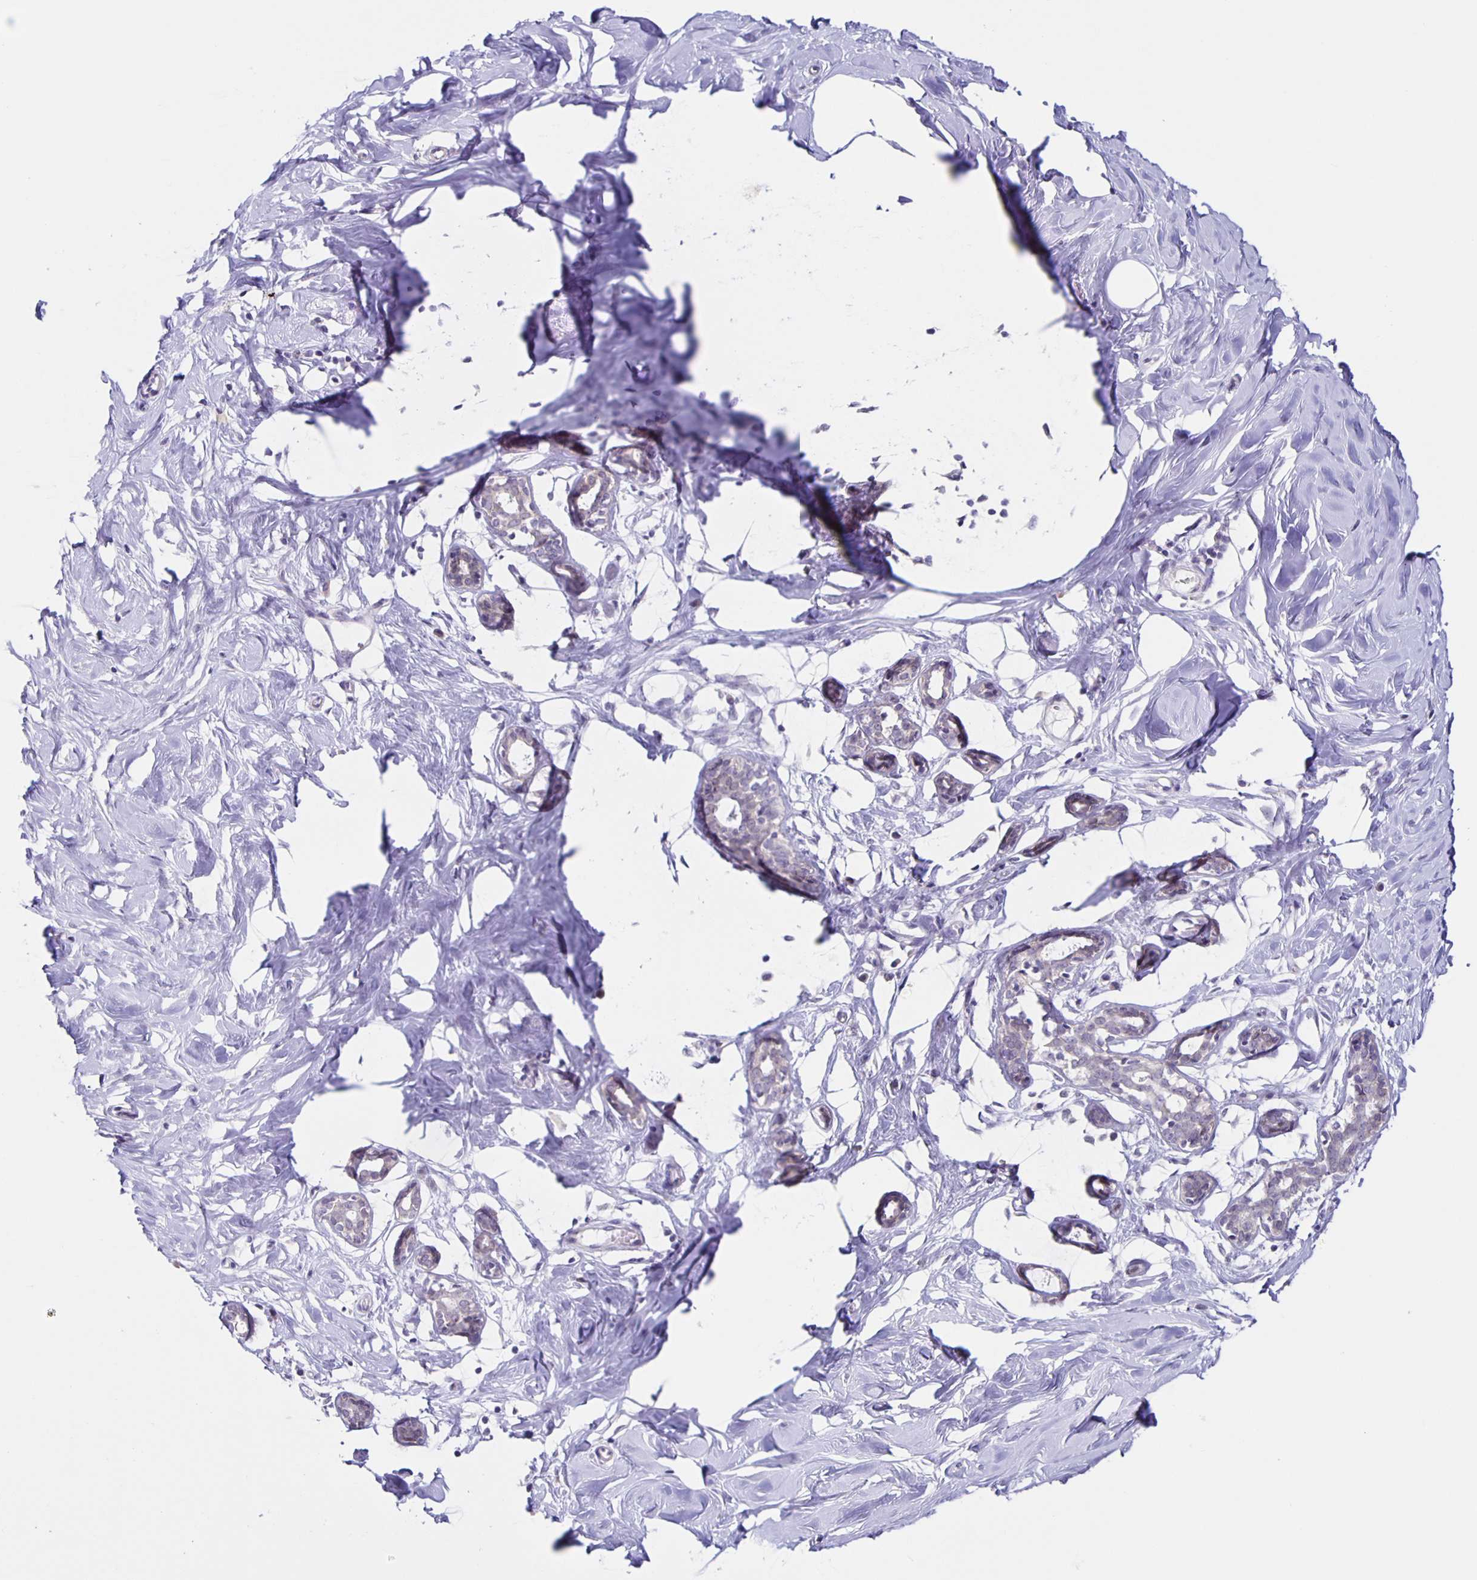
{"staining": {"intensity": "negative", "quantity": "none", "location": "none"}, "tissue": "breast", "cell_type": "Adipocytes", "image_type": "normal", "snomed": [{"axis": "morphology", "description": "Normal tissue, NOS"}, {"axis": "topography", "description": "Breast"}], "caption": "Immunohistochemical staining of normal breast reveals no significant positivity in adipocytes.", "gene": "SLC12A3", "patient": {"sex": "female", "age": 27}}